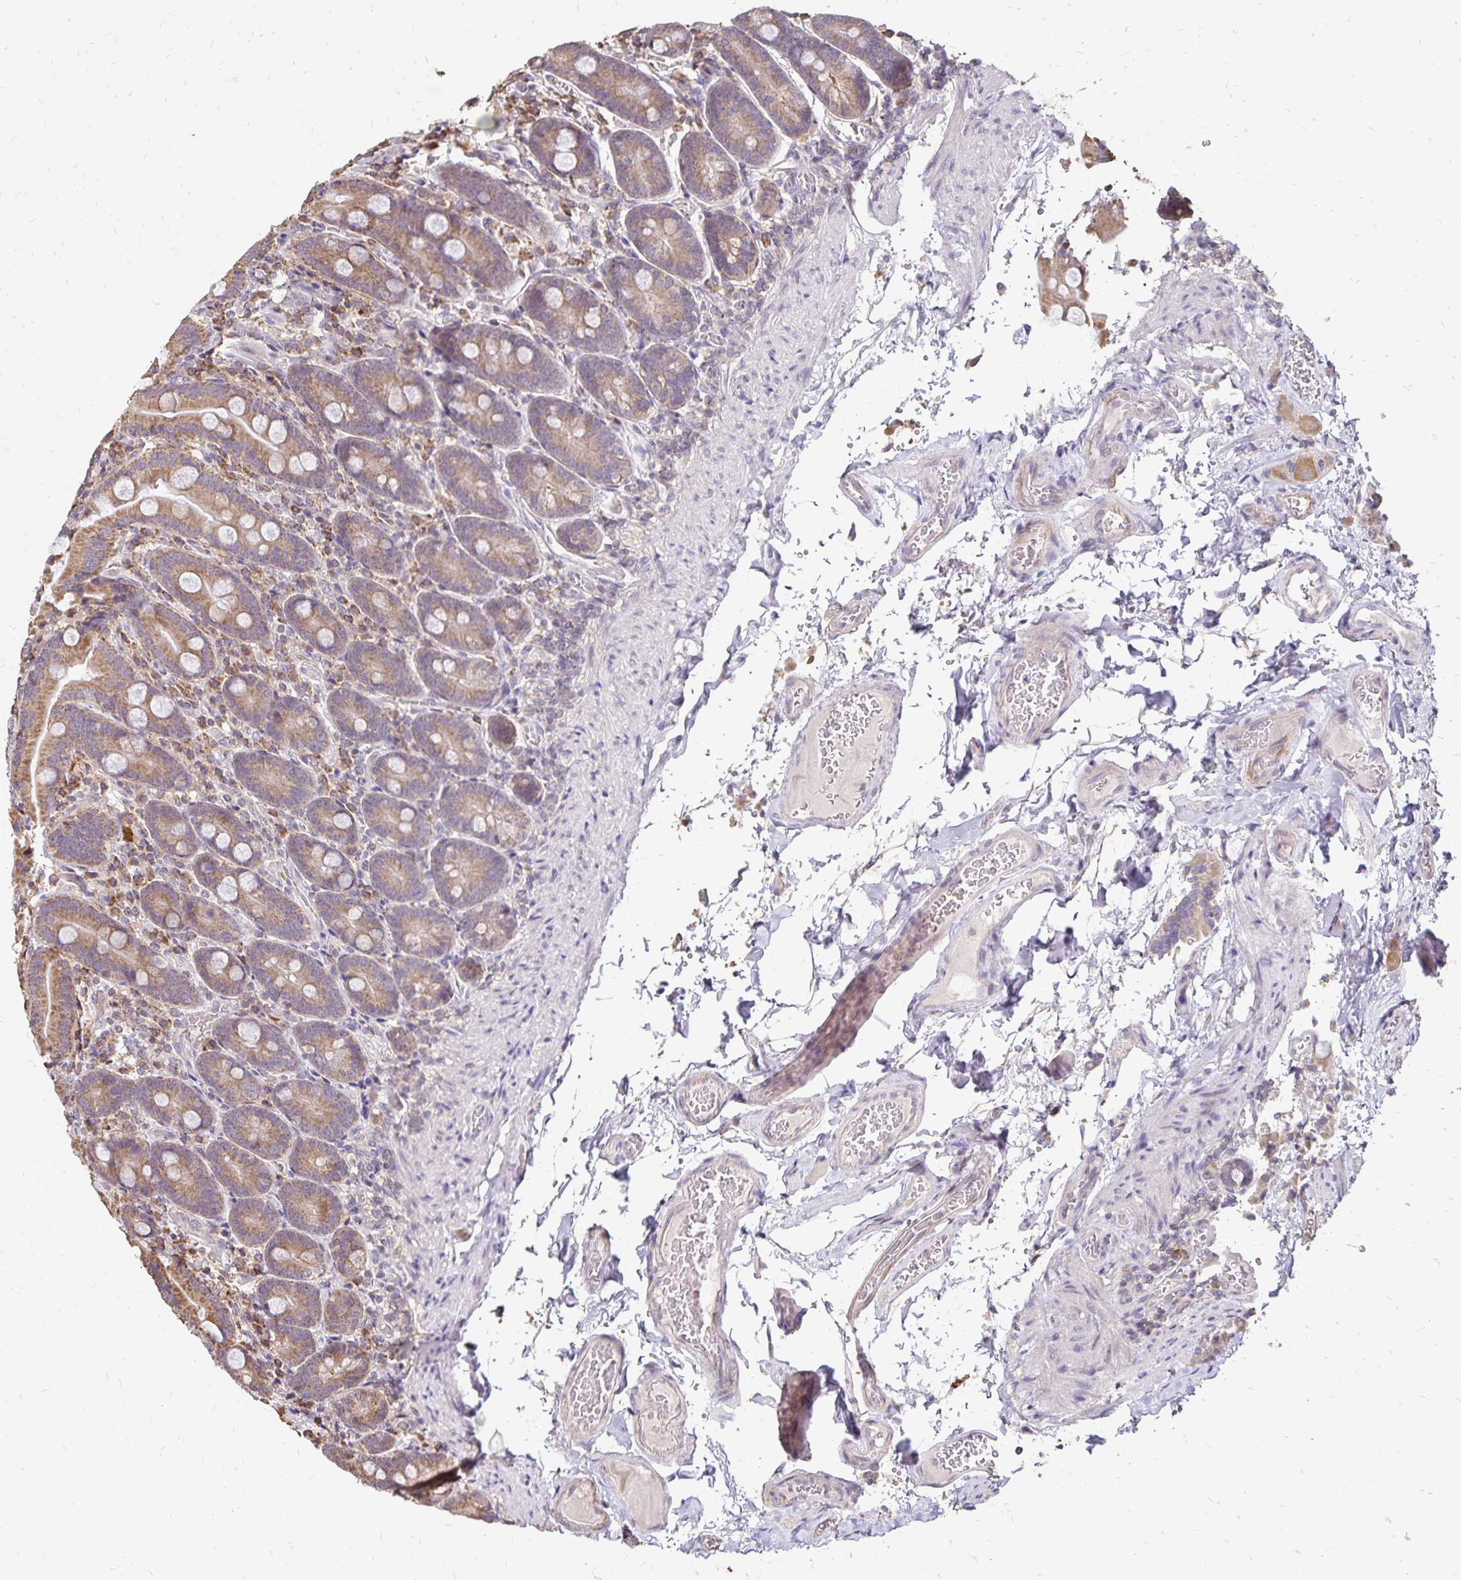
{"staining": {"intensity": "moderate", "quantity": ">75%", "location": "cytoplasmic/membranous"}, "tissue": "duodenum", "cell_type": "Glandular cells", "image_type": "normal", "snomed": [{"axis": "morphology", "description": "Normal tissue, NOS"}, {"axis": "topography", "description": "Duodenum"}], "caption": "Moderate cytoplasmic/membranous expression for a protein is appreciated in about >75% of glandular cells of normal duodenum using immunohistochemistry (IHC).", "gene": "EMC10", "patient": {"sex": "female", "age": 62}}